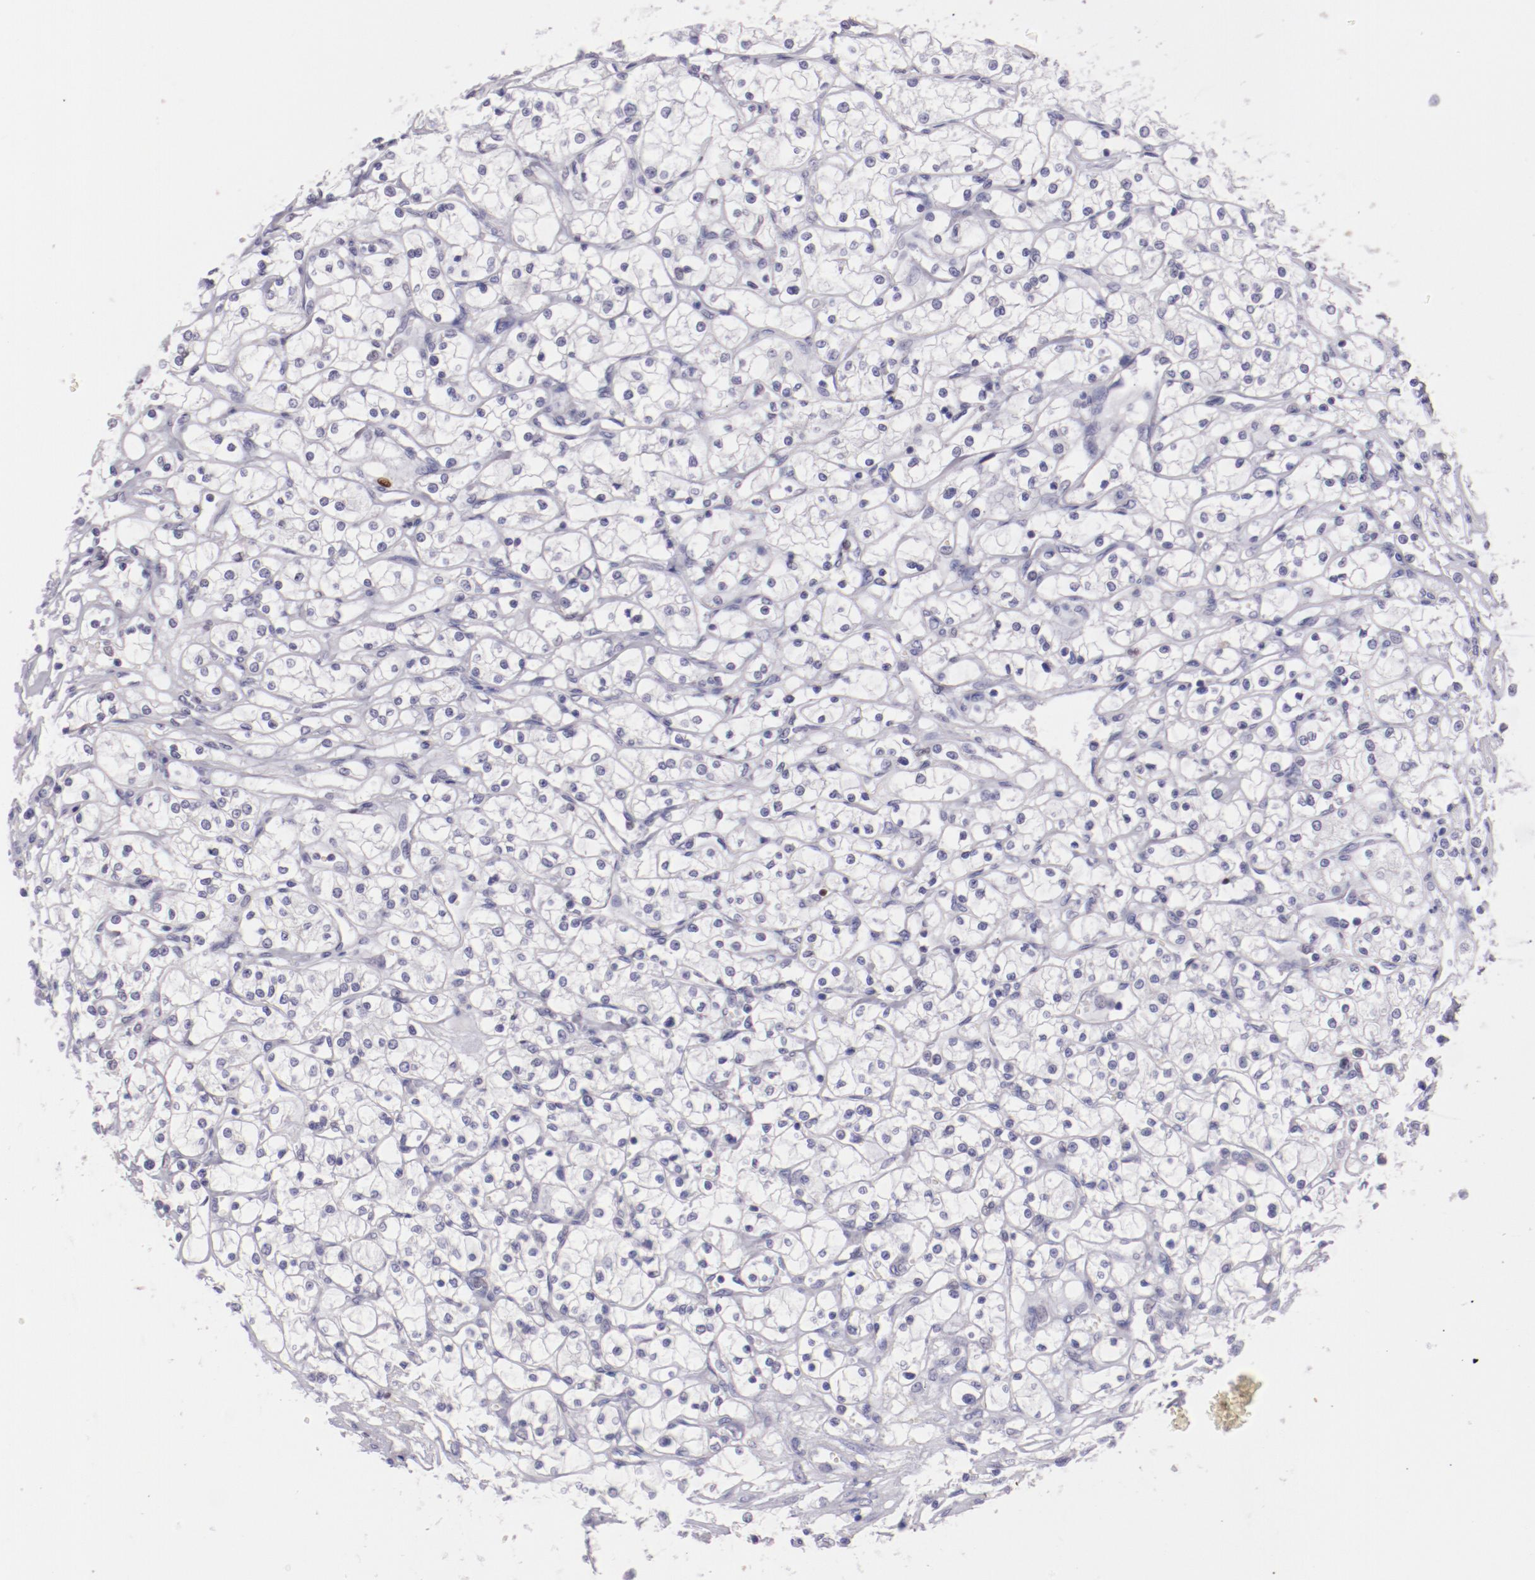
{"staining": {"intensity": "negative", "quantity": "none", "location": "none"}, "tissue": "renal cancer", "cell_type": "Tumor cells", "image_type": "cancer", "snomed": [{"axis": "morphology", "description": "Adenocarcinoma, NOS"}, {"axis": "topography", "description": "Kidney"}], "caption": "A high-resolution image shows immunohistochemistry staining of adenocarcinoma (renal), which displays no significant staining in tumor cells. Brightfield microscopy of immunohistochemistry stained with DAB (3,3'-diaminobenzidine) (brown) and hematoxylin (blue), captured at high magnification.", "gene": "IRF8", "patient": {"sex": "male", "age": 61}}